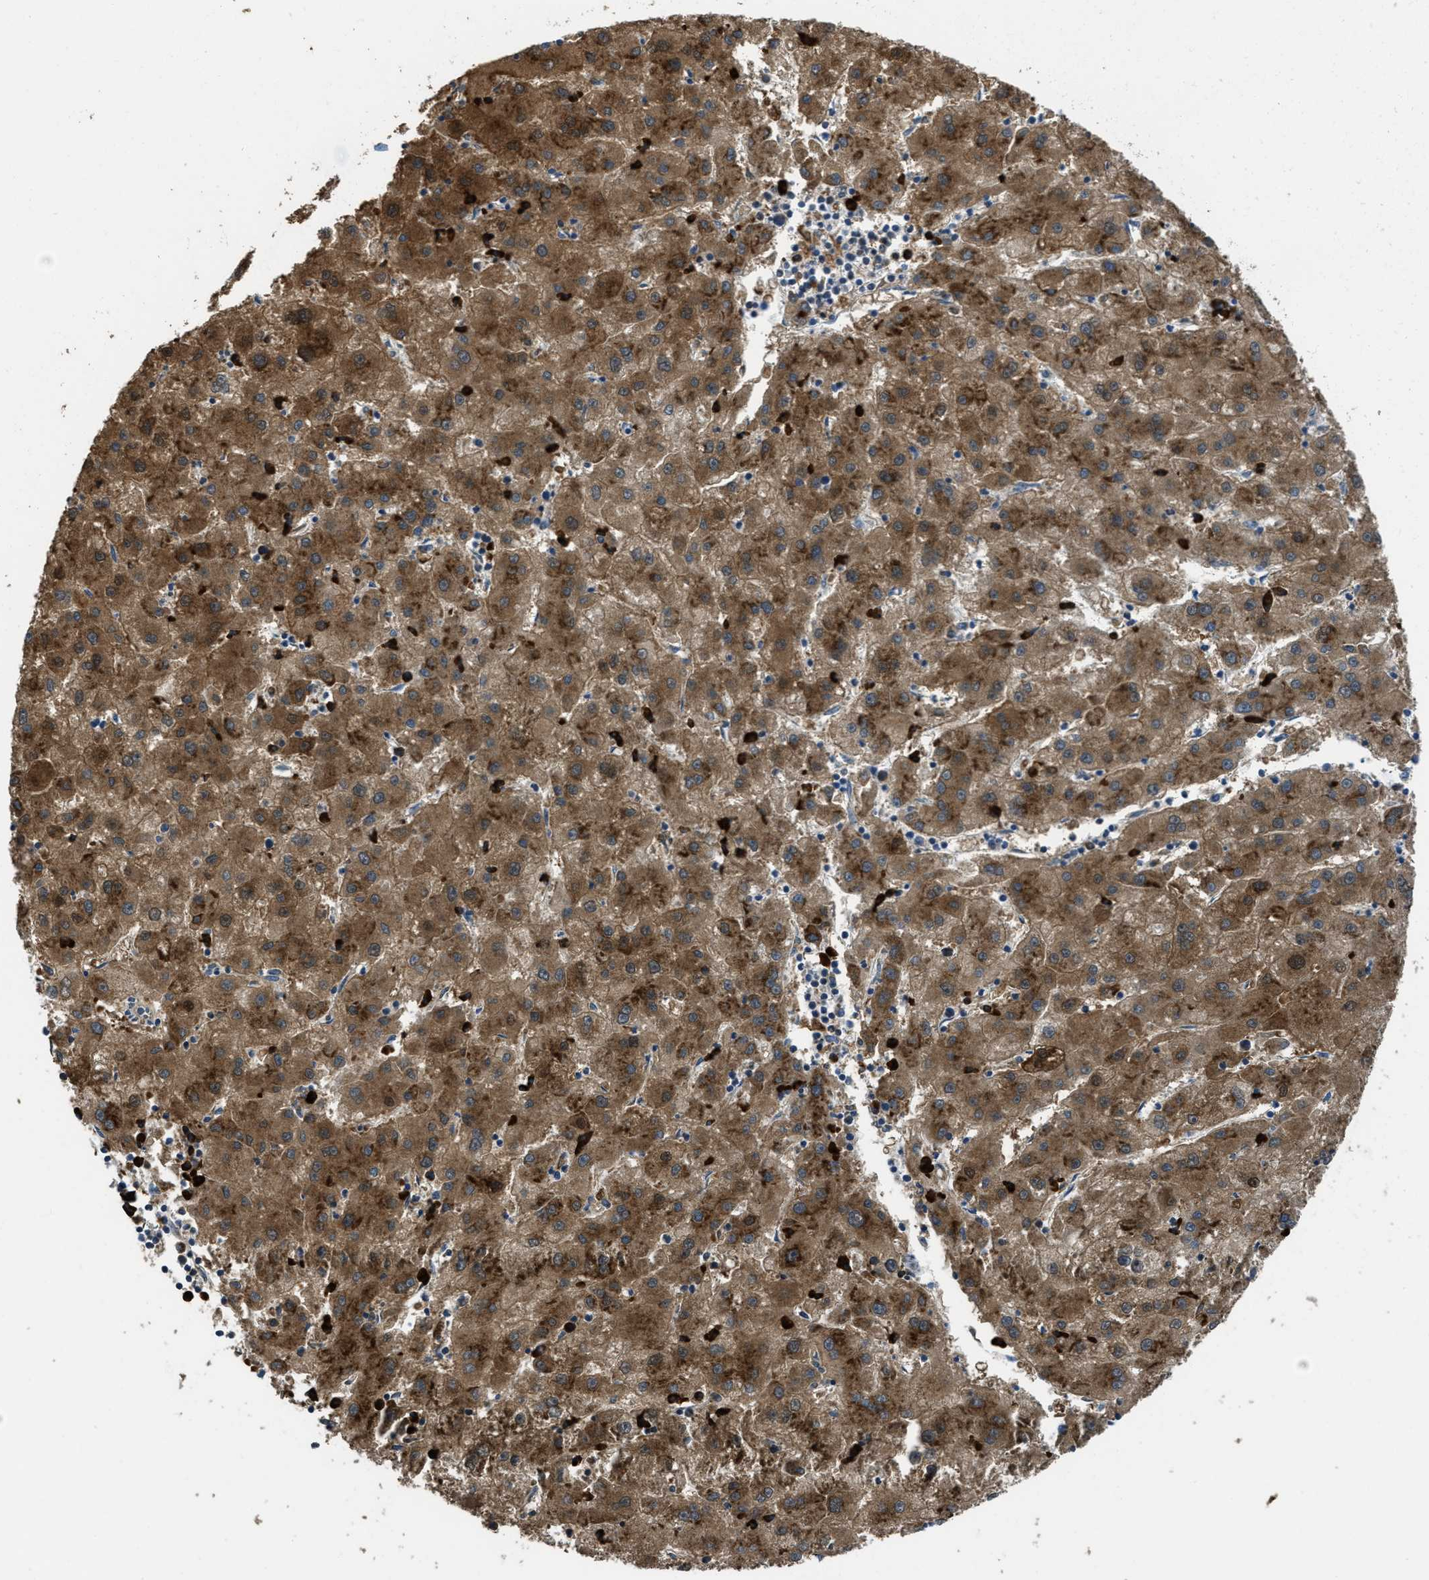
{"staining": {"intensity": "moderate", "quantity": ">75%", "location": "cytoplasmic/membranous"}, "tissue": "liver cancer", "cell_type": "Tumor cells", "image_type": "cancer", "snomed": [{"axis": "morphology", "description": "Carcinoma, Hepatocellular, NOS"}, {"axis": "topography", "description": "Liver"}], "caption": "Immunohistochemistry (IHC) of human liver cancer displays medium levels of moderate cytoplasmic/membranous positivity in about >75% of tumor cells. Immunohistochemistry stains the protein of interest in brown and the nuclei are stained blue.", "gene": "SSR1", "patient": {"sex": "male", "age": 72}}